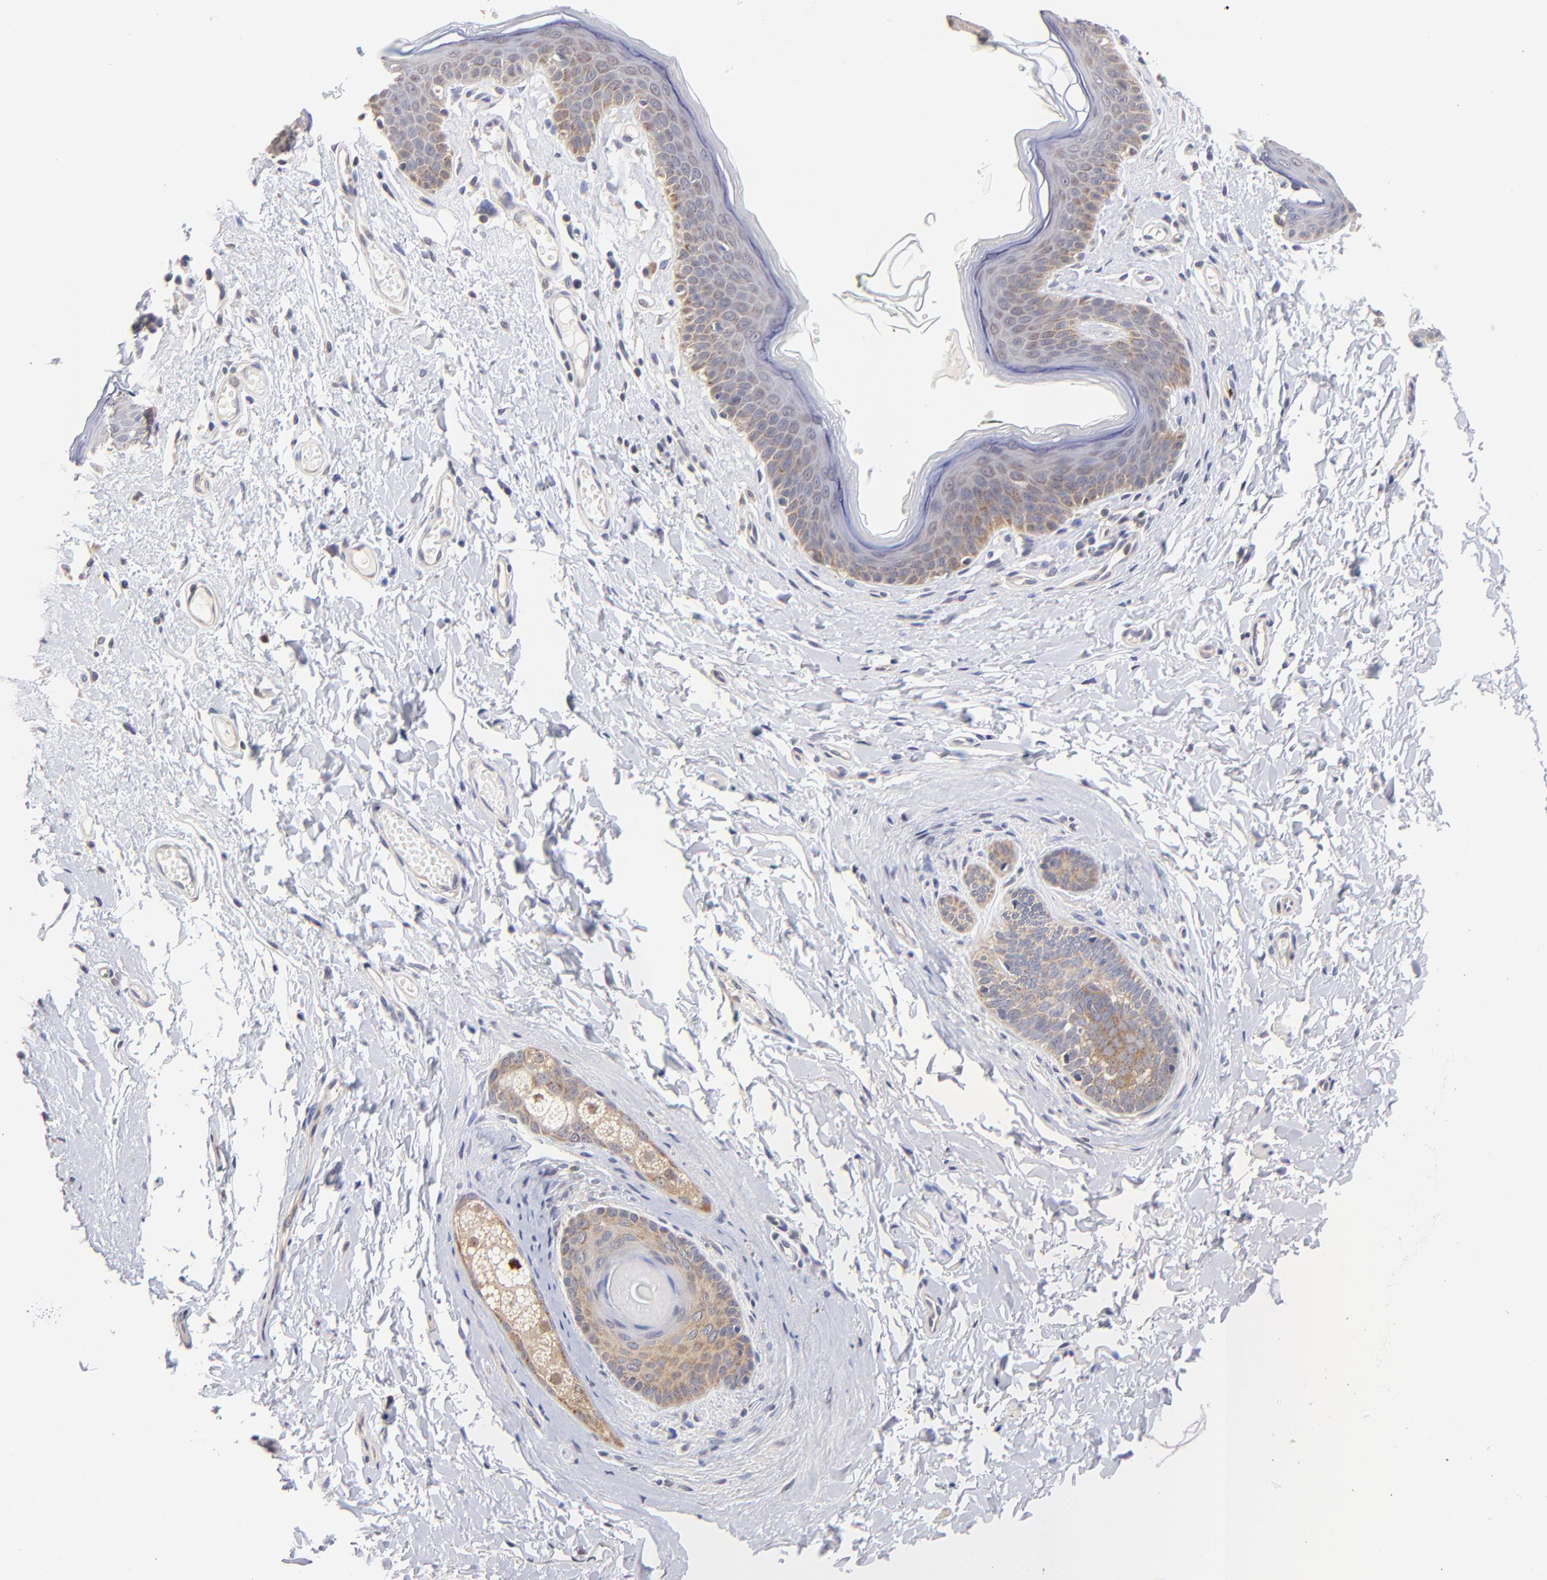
{"staining": {"intensity": "moderate", "quantity": "<25%", "location": "cytoplasmic/membranous"}, "tissue": "skin", "cell_type": "Epidermal cells", "image_type": "normal", "snomed": [{"axis": "morphology", "description": "Normal tissue, NOS"}, {"axis": "morphology", "description": "Inflammation, NOS"}, {"axis": "topography", "description": "Vulva"}], "caption": "Brown immunohistochemical staining in unremarkable skin reveals moderate cytoplasmic/membranous staining in about <25% of epidermal cells. The staining was performed using DAB to visualize the protein expression in brown, while the nuclei were stained in blue with hematoxylin (Magnification: 20x).", "gene": "BBOF1", "patient": {"sex": "female", "age": 84}}